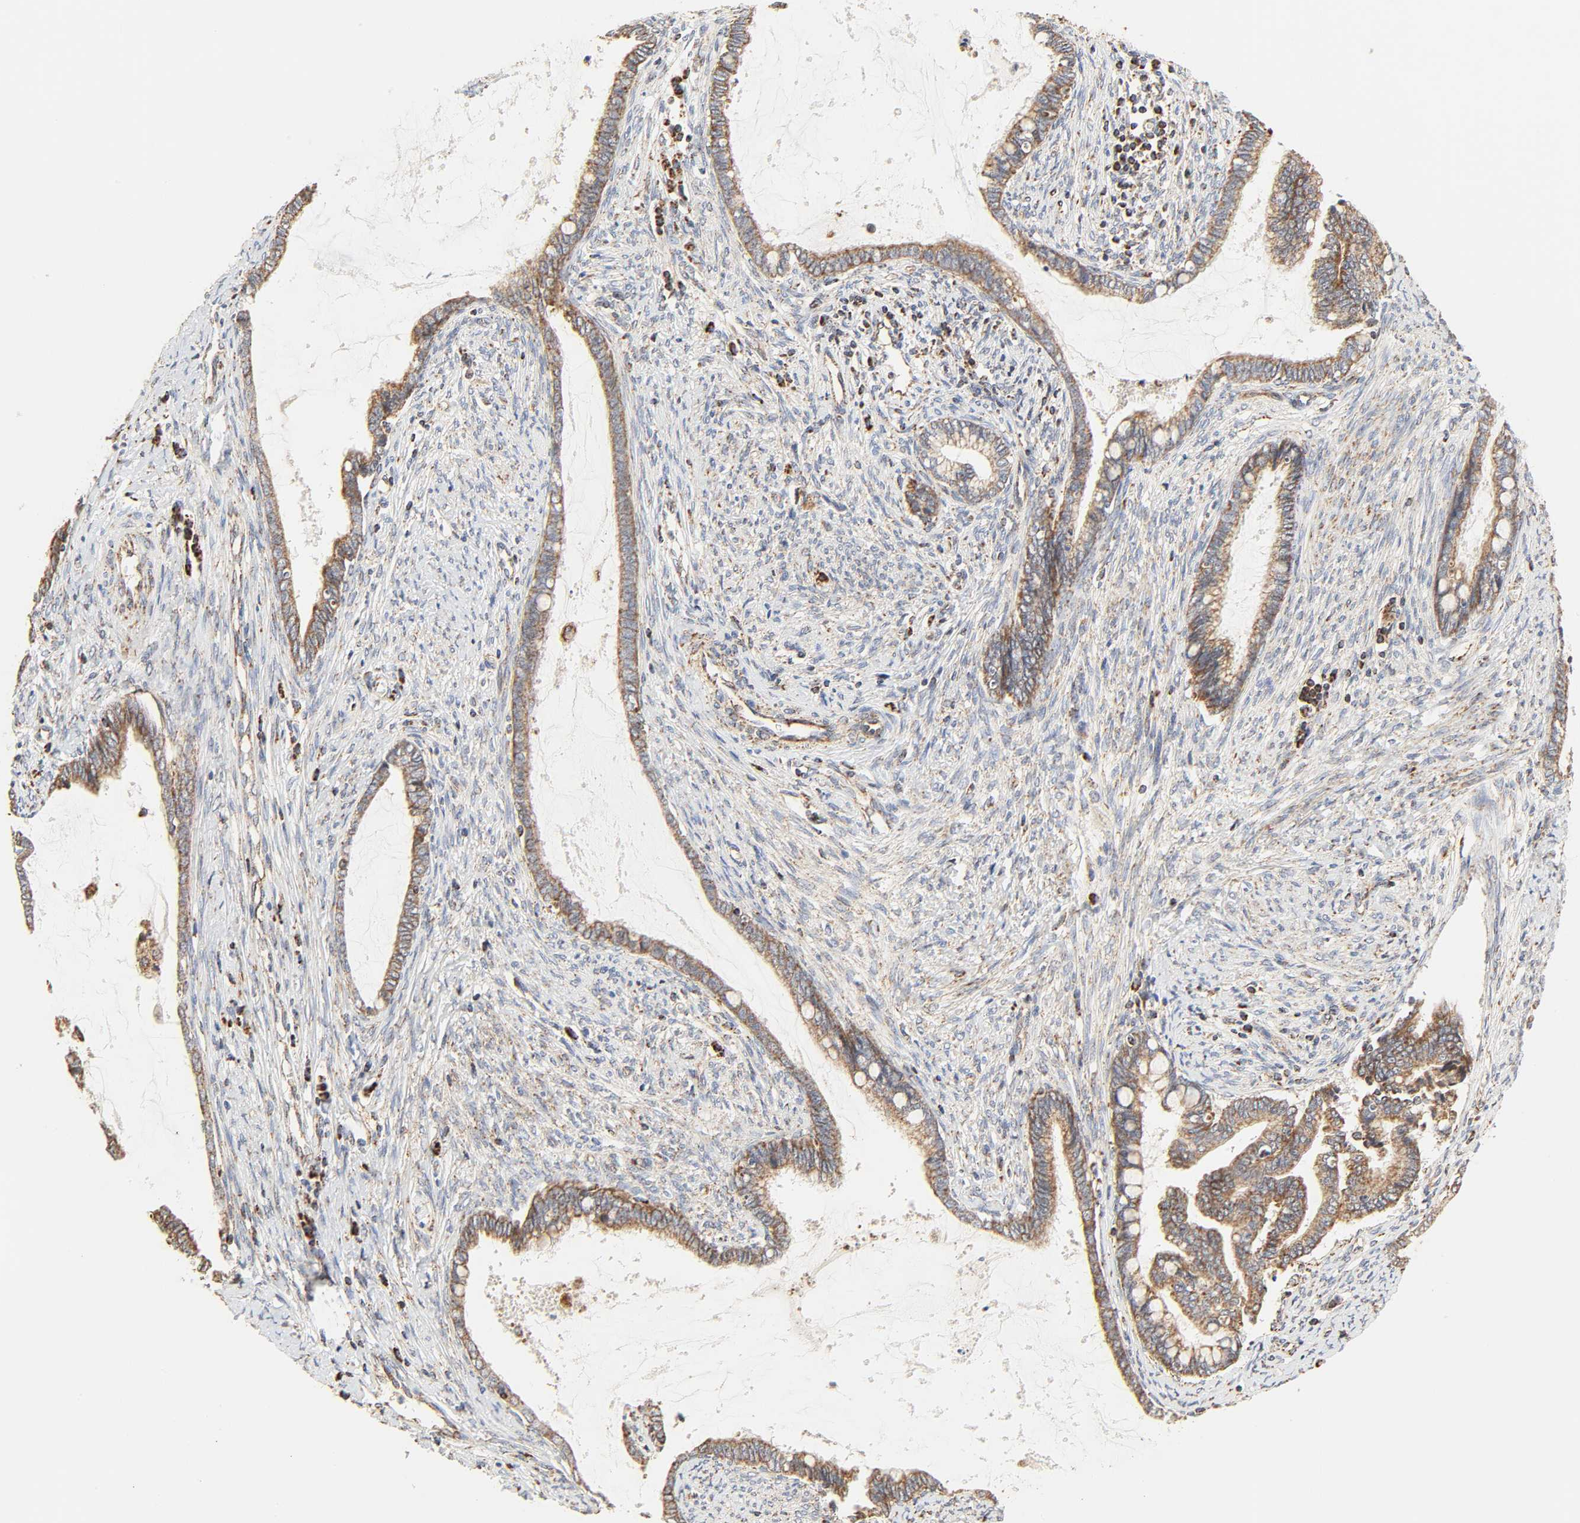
{"staining": {"intensity": "moderate", "quantity": ">75%", "location": "cytoplasmic/membranous"}, "tissue": "cervical cancer", "cell_type": "Tumor cells", "image_type": "cancer", "snomed": [{"axis": "morphology", "description": "Adenocarcinoma, NOS"}, {"axis": "topography", "description": "Cervix"}], "caption": "Immunohistochemical staining of cervical adenocarcinoma exhibits medium levels of moderate cytoplasmic/membranous positivity in about >75% of tumor cells.", "gene": "ZMAT5", "patient": {"sex": "female", "age": 44}}